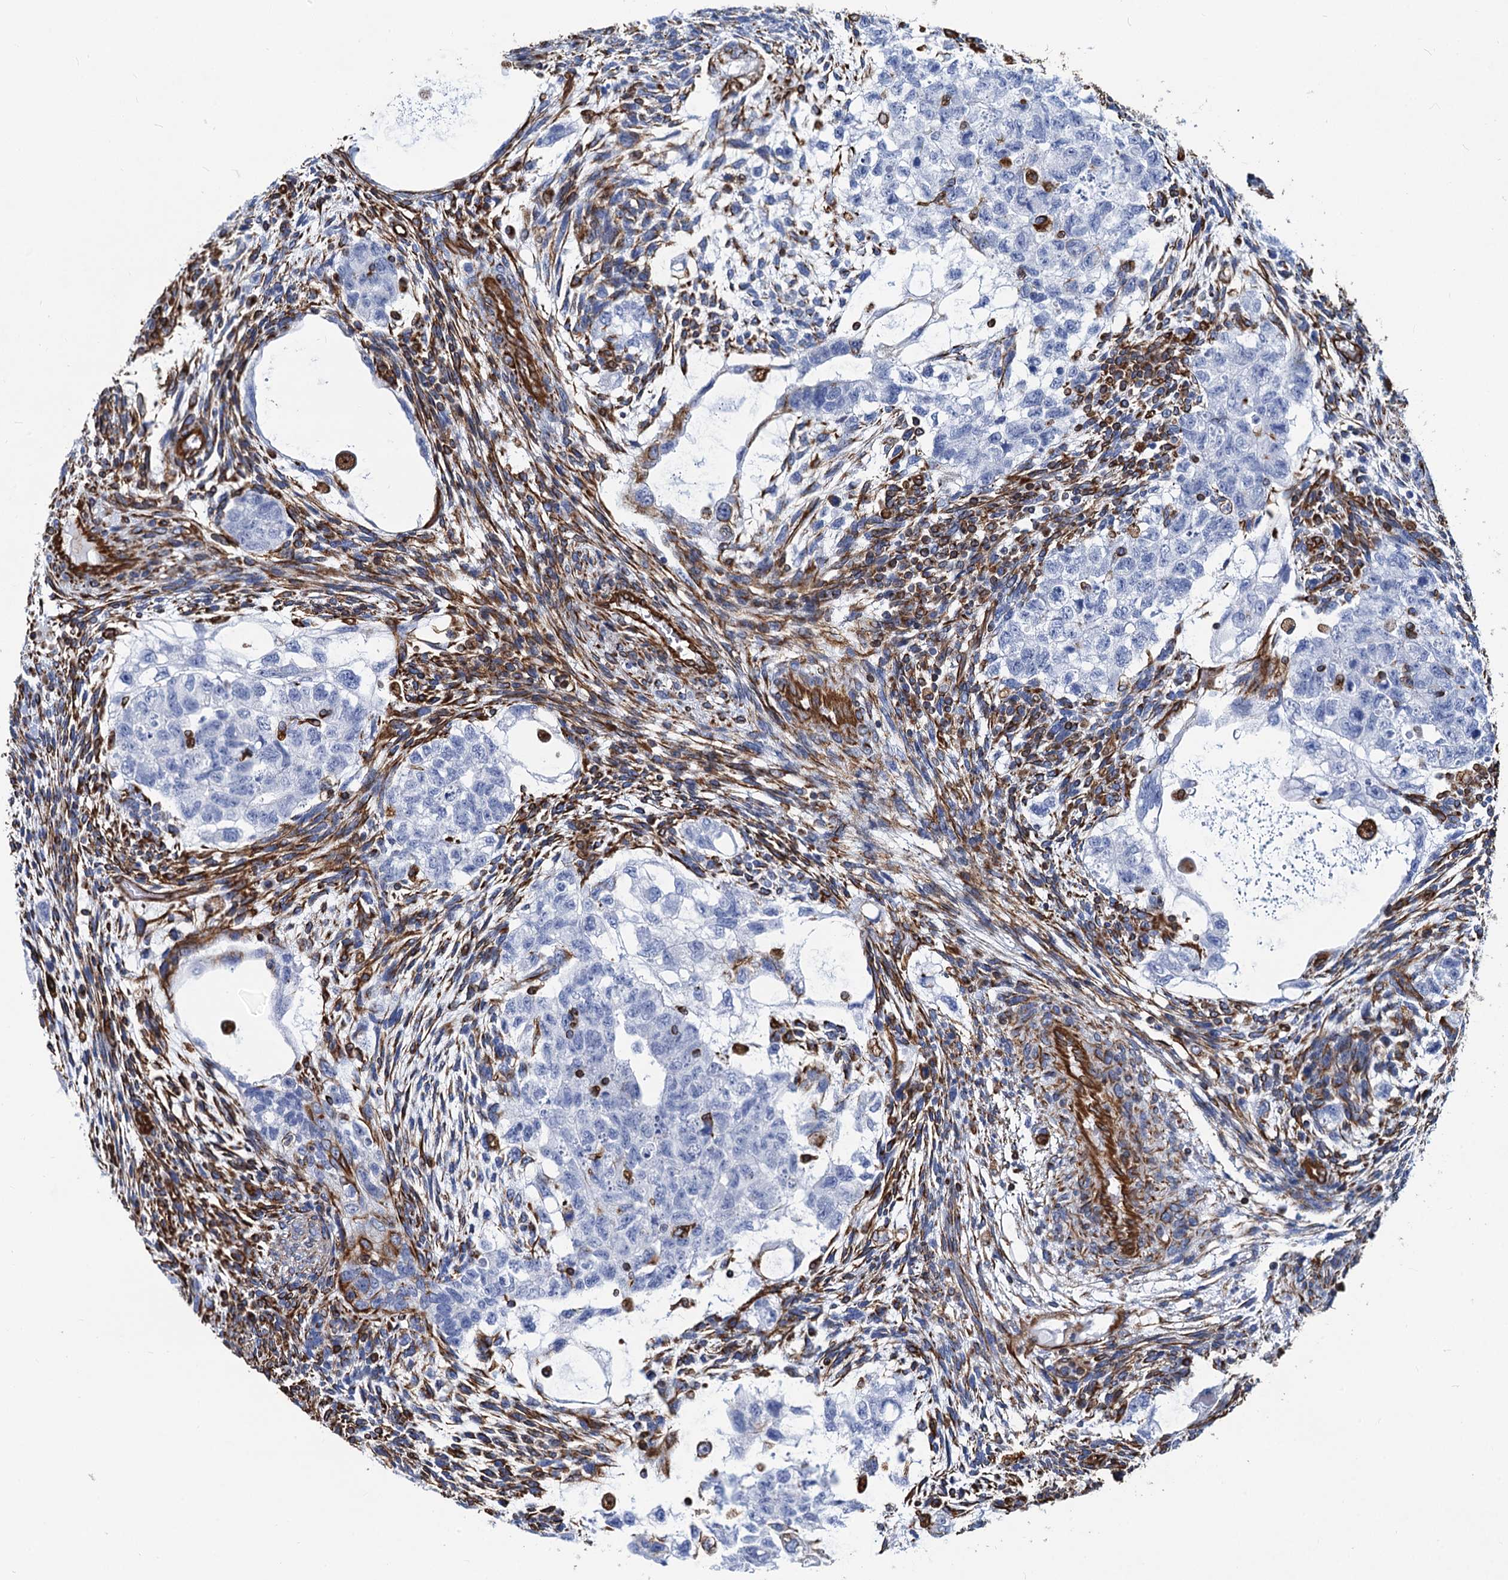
{"staining": {"intensity": "negative", "quantity": "none", "location": "none"}, "tissue": "testis cancer", "cell_type": "Tumor cells", "image_type": "cancer", "snomed": [{"axis": "morphology", "description": "Carcinoma, Embryonal, NOS"}, {"axis": "topography", "description": "Testis"}], "caption": "Tumor cells show no significant protein expression in testis cancer (embryonal carcinoma). Nuclei are stained in blue.", "gene": "PGM2", "patient": {"sex": "male", "age": 36}}